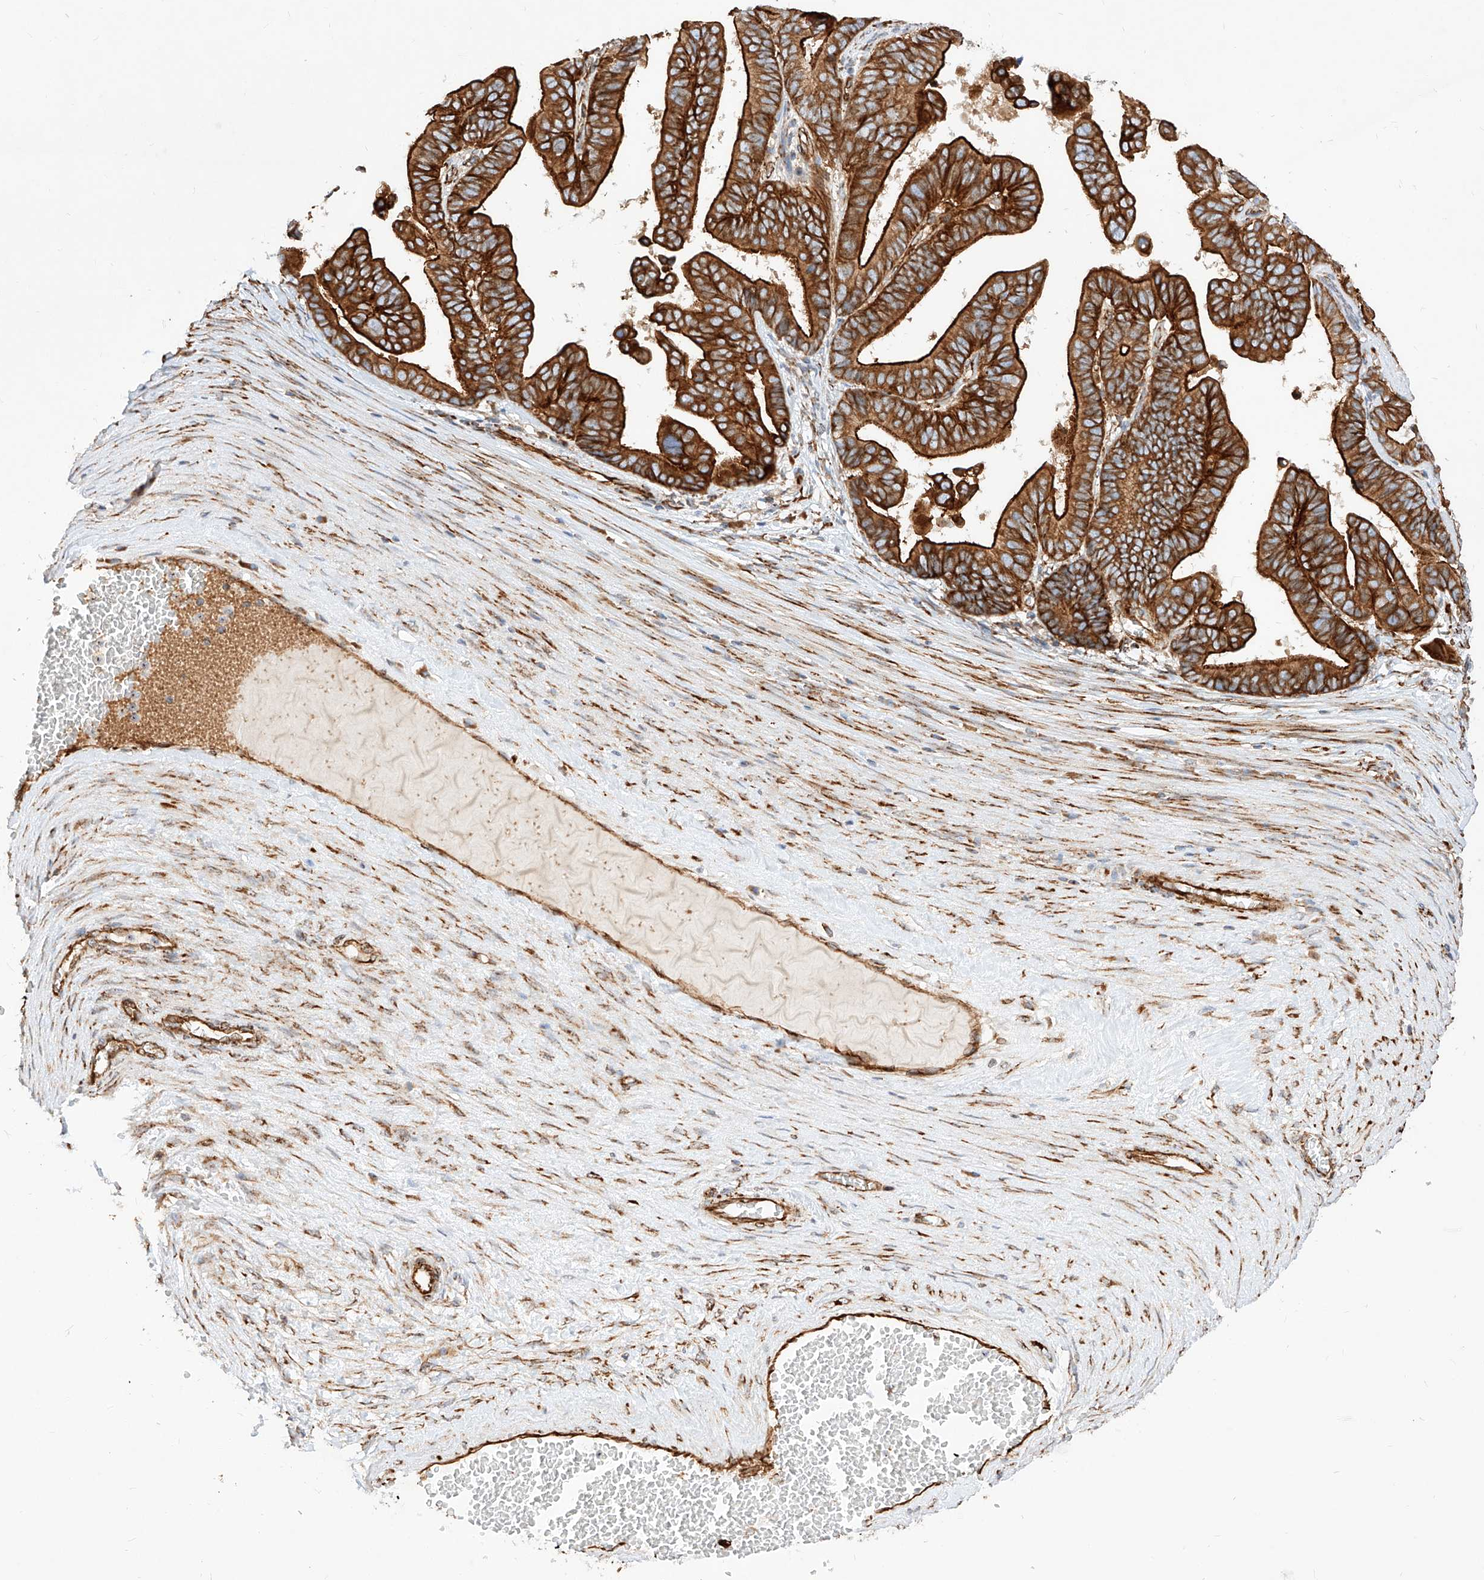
{"staining": {"intensity": "strong", "quantity": ">75%", "location": "cytoplasmic/membranous"}, "tissue": "ovarian cancer", "cell_type": "Tumor cells", "image_type": "cancer", "snomed": [{"axis": "morphology", "description": "Cystadenocarcinoma, serous, NOS"}, {"axis": "topography", "description": "Ovary"}], "caption": "A histopathology image of ovarian serous cystadenocarcinoma stained for a protein reveals strong cytoplasmic/membranous brown staining in tumor cells.", "gene": "CSGALNACT2", "patient": {"sex": "female", "age": 56}}